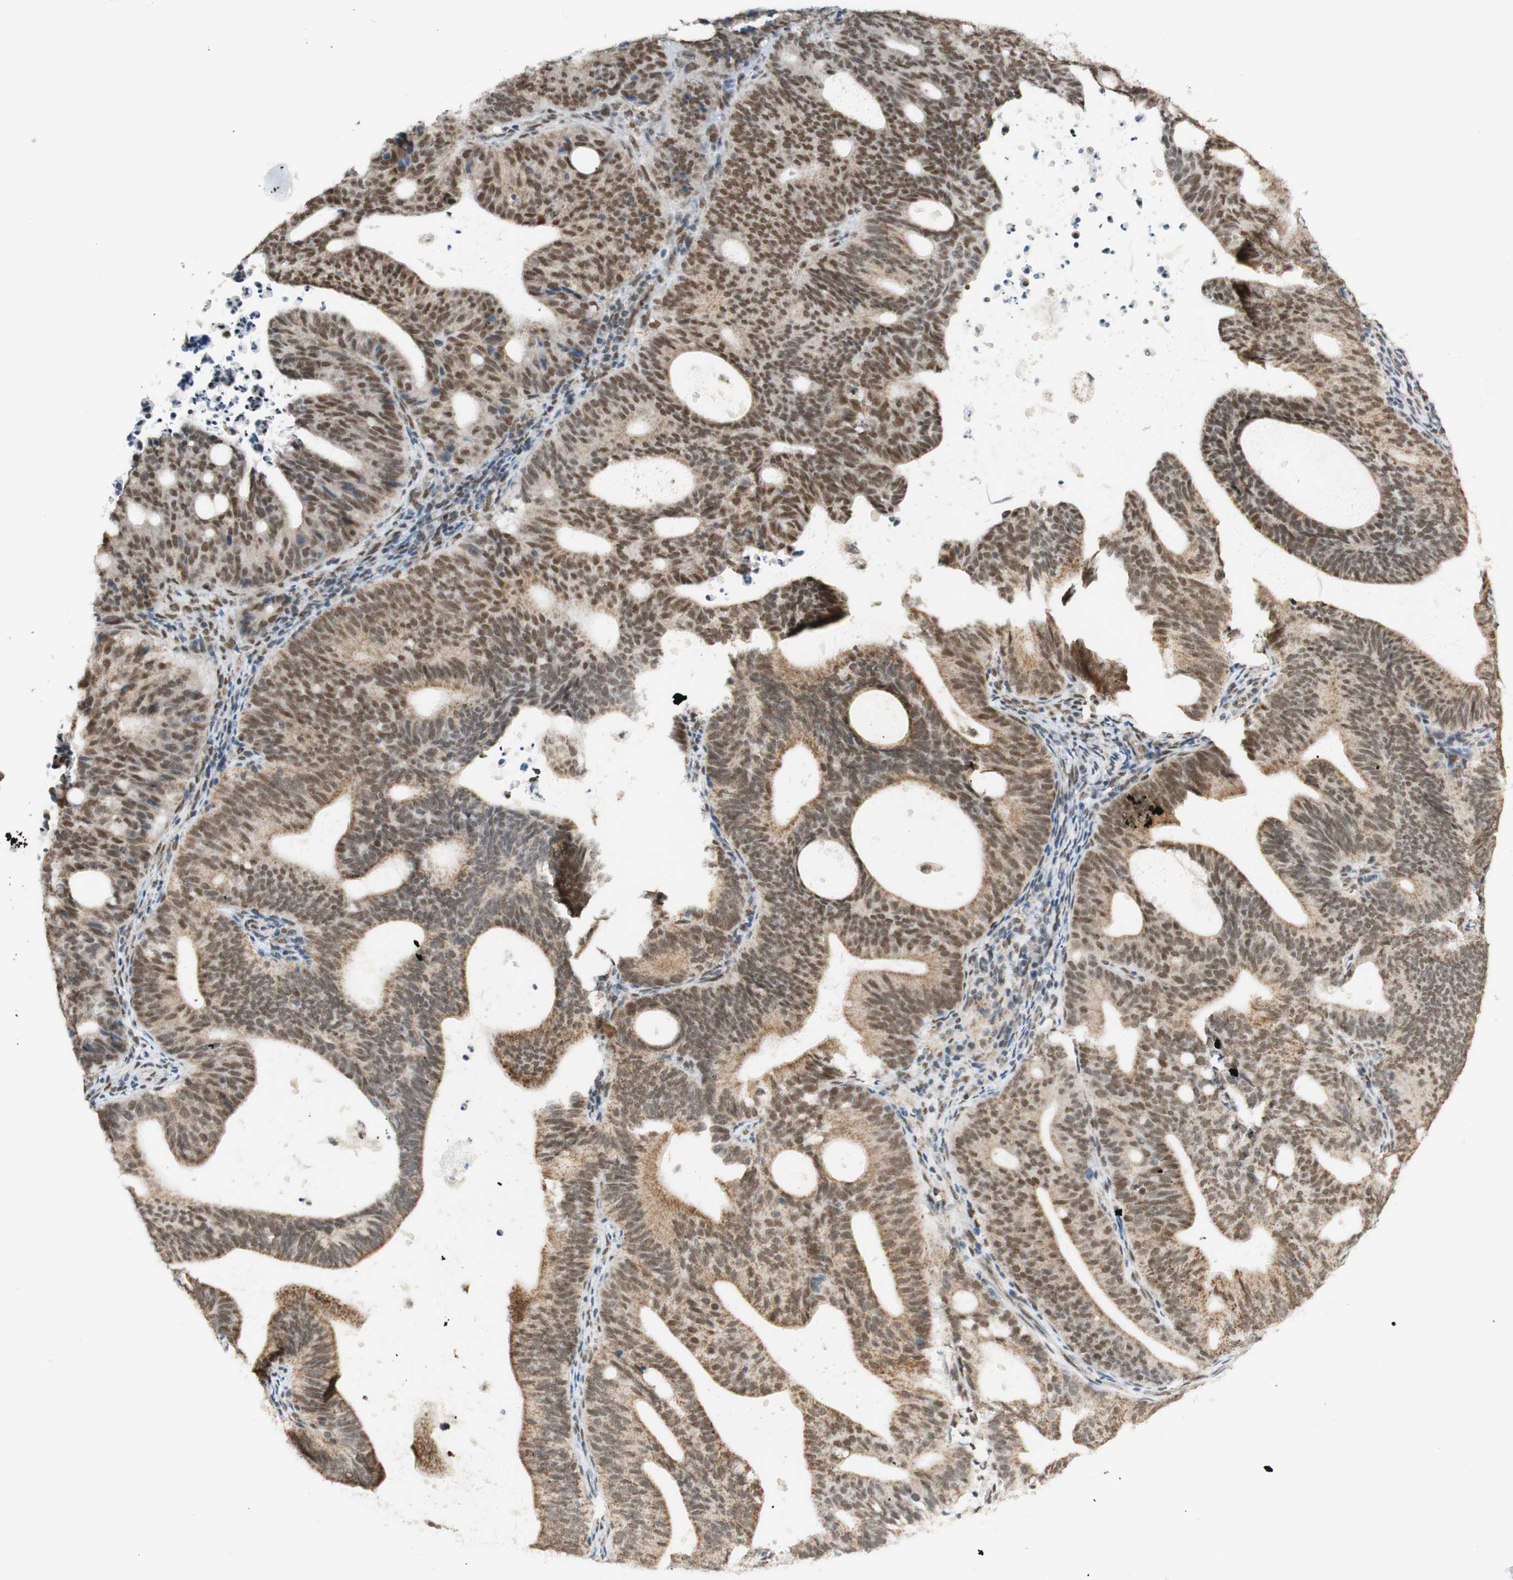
{"staining": {"intensity": "moderate", "quantity": ">75%", "location": "cytoplasmic/membranous,nuclear"}, "tissue": "endometrial cancer", "cell_type": "Tumor cells", "image_type": "cancer", "snomed": [{"axis": "morphology", "description": "Adenocarcinoma, NOS"}, {"axis": "topography", "description": "Uterus"}], "caption": "IHC (DAB) staining of adenocarcinoma (endometrial) demonstrates moderate cytoplasmic/membranous and nuclear protein positivity in approximately >75% of tumor cells.", "gene": "ZNF782", "patient": {"sex": "female", "age": 83}}